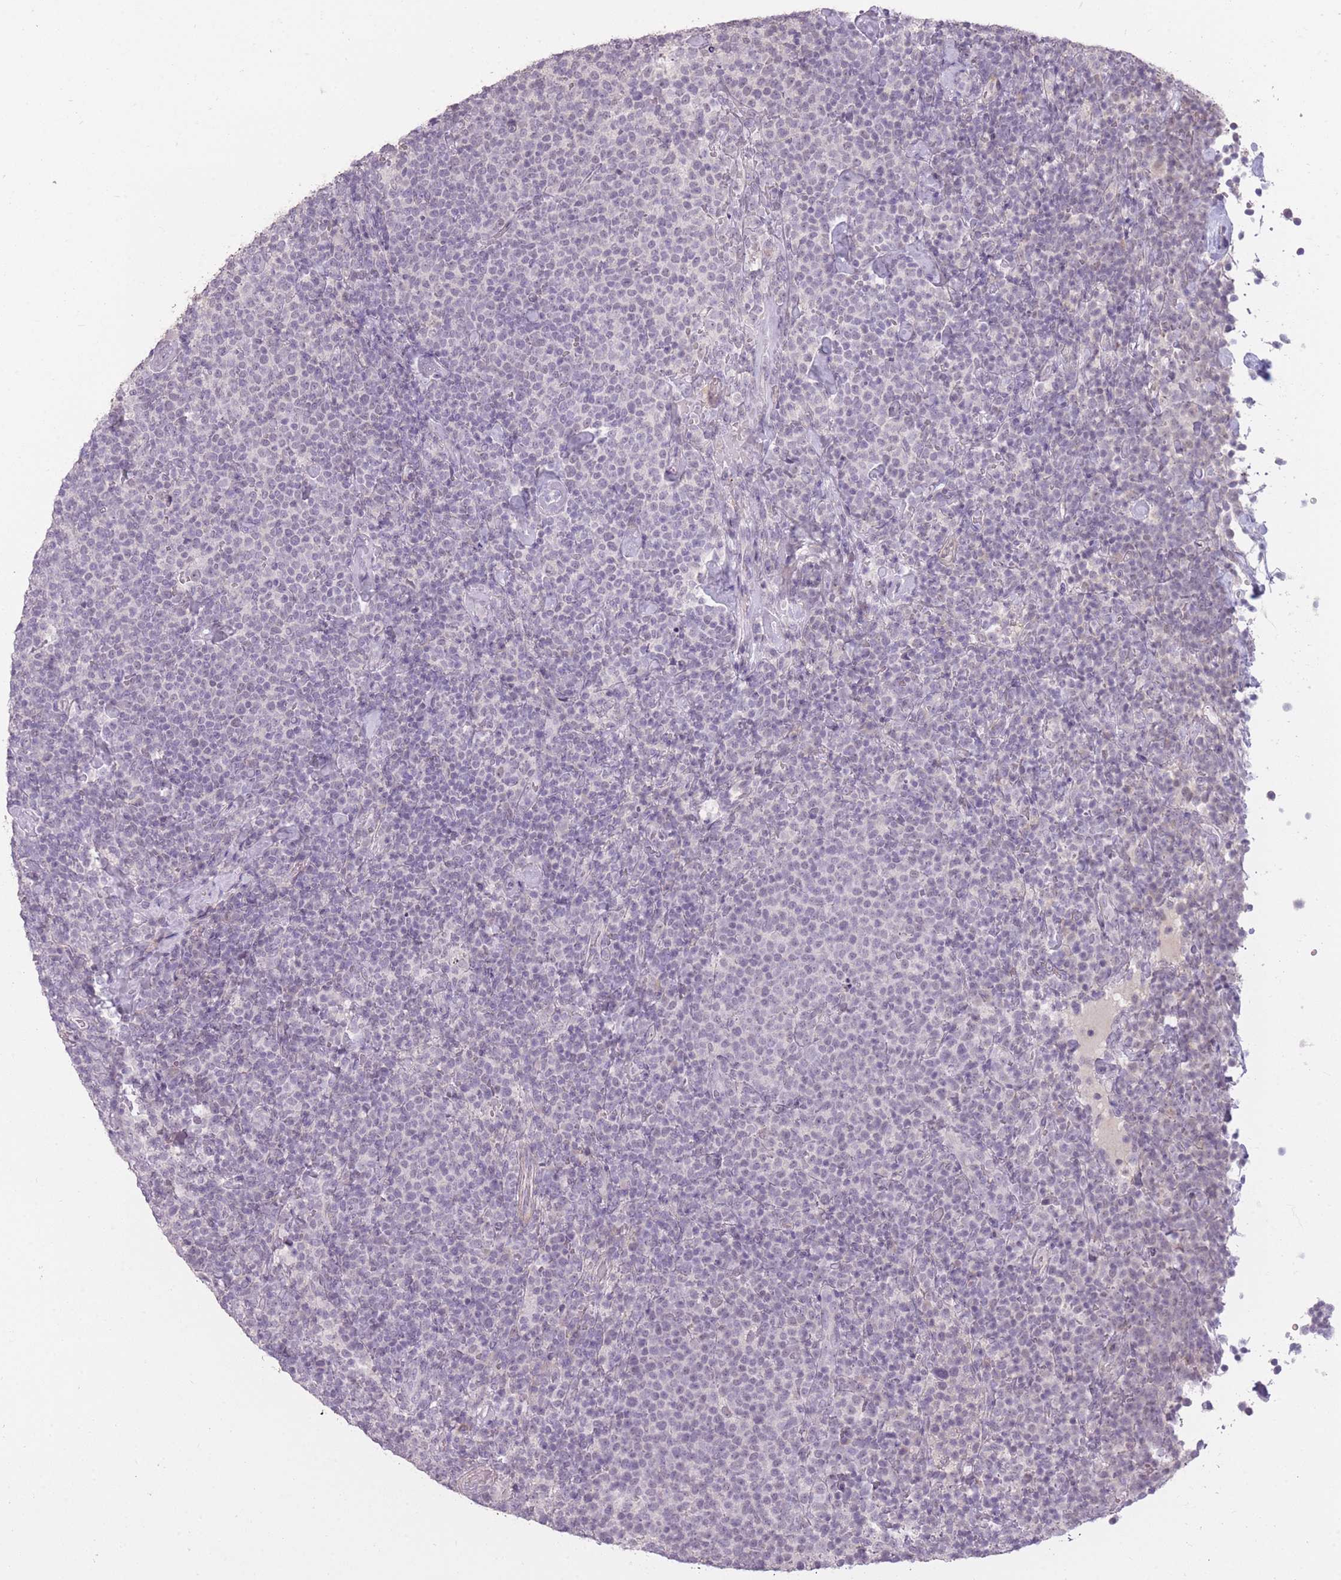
{"staining": {"intensity": "negative", "quantity": "none", "location": "none"}, "tissue": "lymphoma", "cell_type": "Tumor cells", "image_type": "cancer", "snomed": [{"axis": "morphology", "description": "Malignant lymphoma, non-Hodgkin's type, High grade"}, {"axis": "topography", "description": "Lymph node"}], "caption": "High magnification brightfield microscopy of high-grade malignant lymphoma, non-Hodgkin's type stained with DAB (3,3'-diaminobenzidine) (brown) and counterstained with hematoxylin (blue): tumor cells show no significant expression.", "gene": "ZBTB24", "patient": {"sex": "male", "age": 61}}